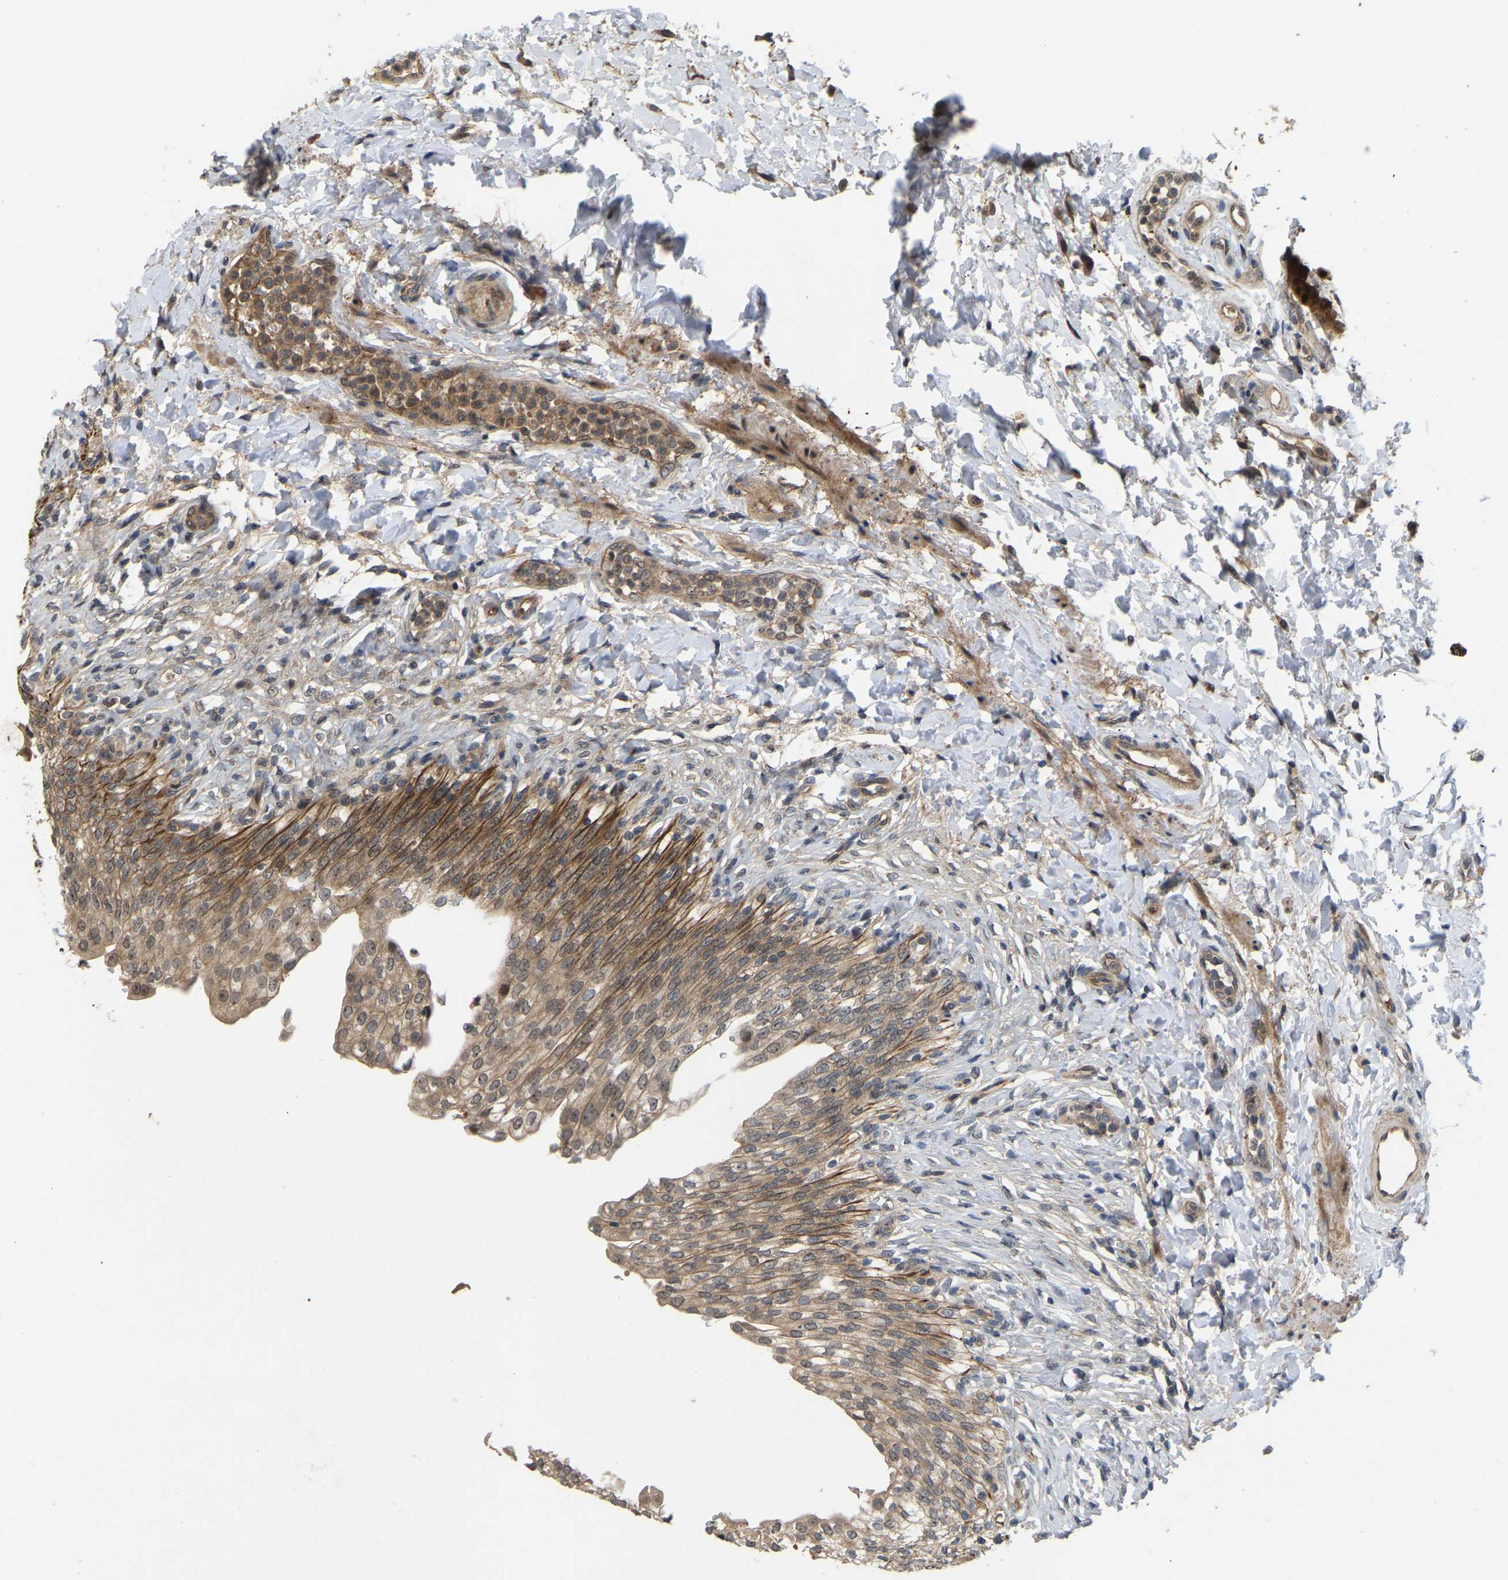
{"staining": {"intensity": "moderate", "quantity": ">75%", "location": "cytoplasmic/membranous"}, "tissue": "urinary bladder", "cell_type": "Urothelial cells", "image_type": "normal", "snomed": [{"axis": "morphology", "description": "Urothelial carcinoma, High grade"}, {"axis": "topography", "description": "Urinary bladder"}], "caption": "Immunohistochemical staining of unremarkable urinary bladder reveals moderate cytoplasmic/membranous protein staining in about >75% of urothelial cells. Nuclei are stained in blue.", "gene": "LIMK2", "patient": {"sex": "male", "age": 46}}